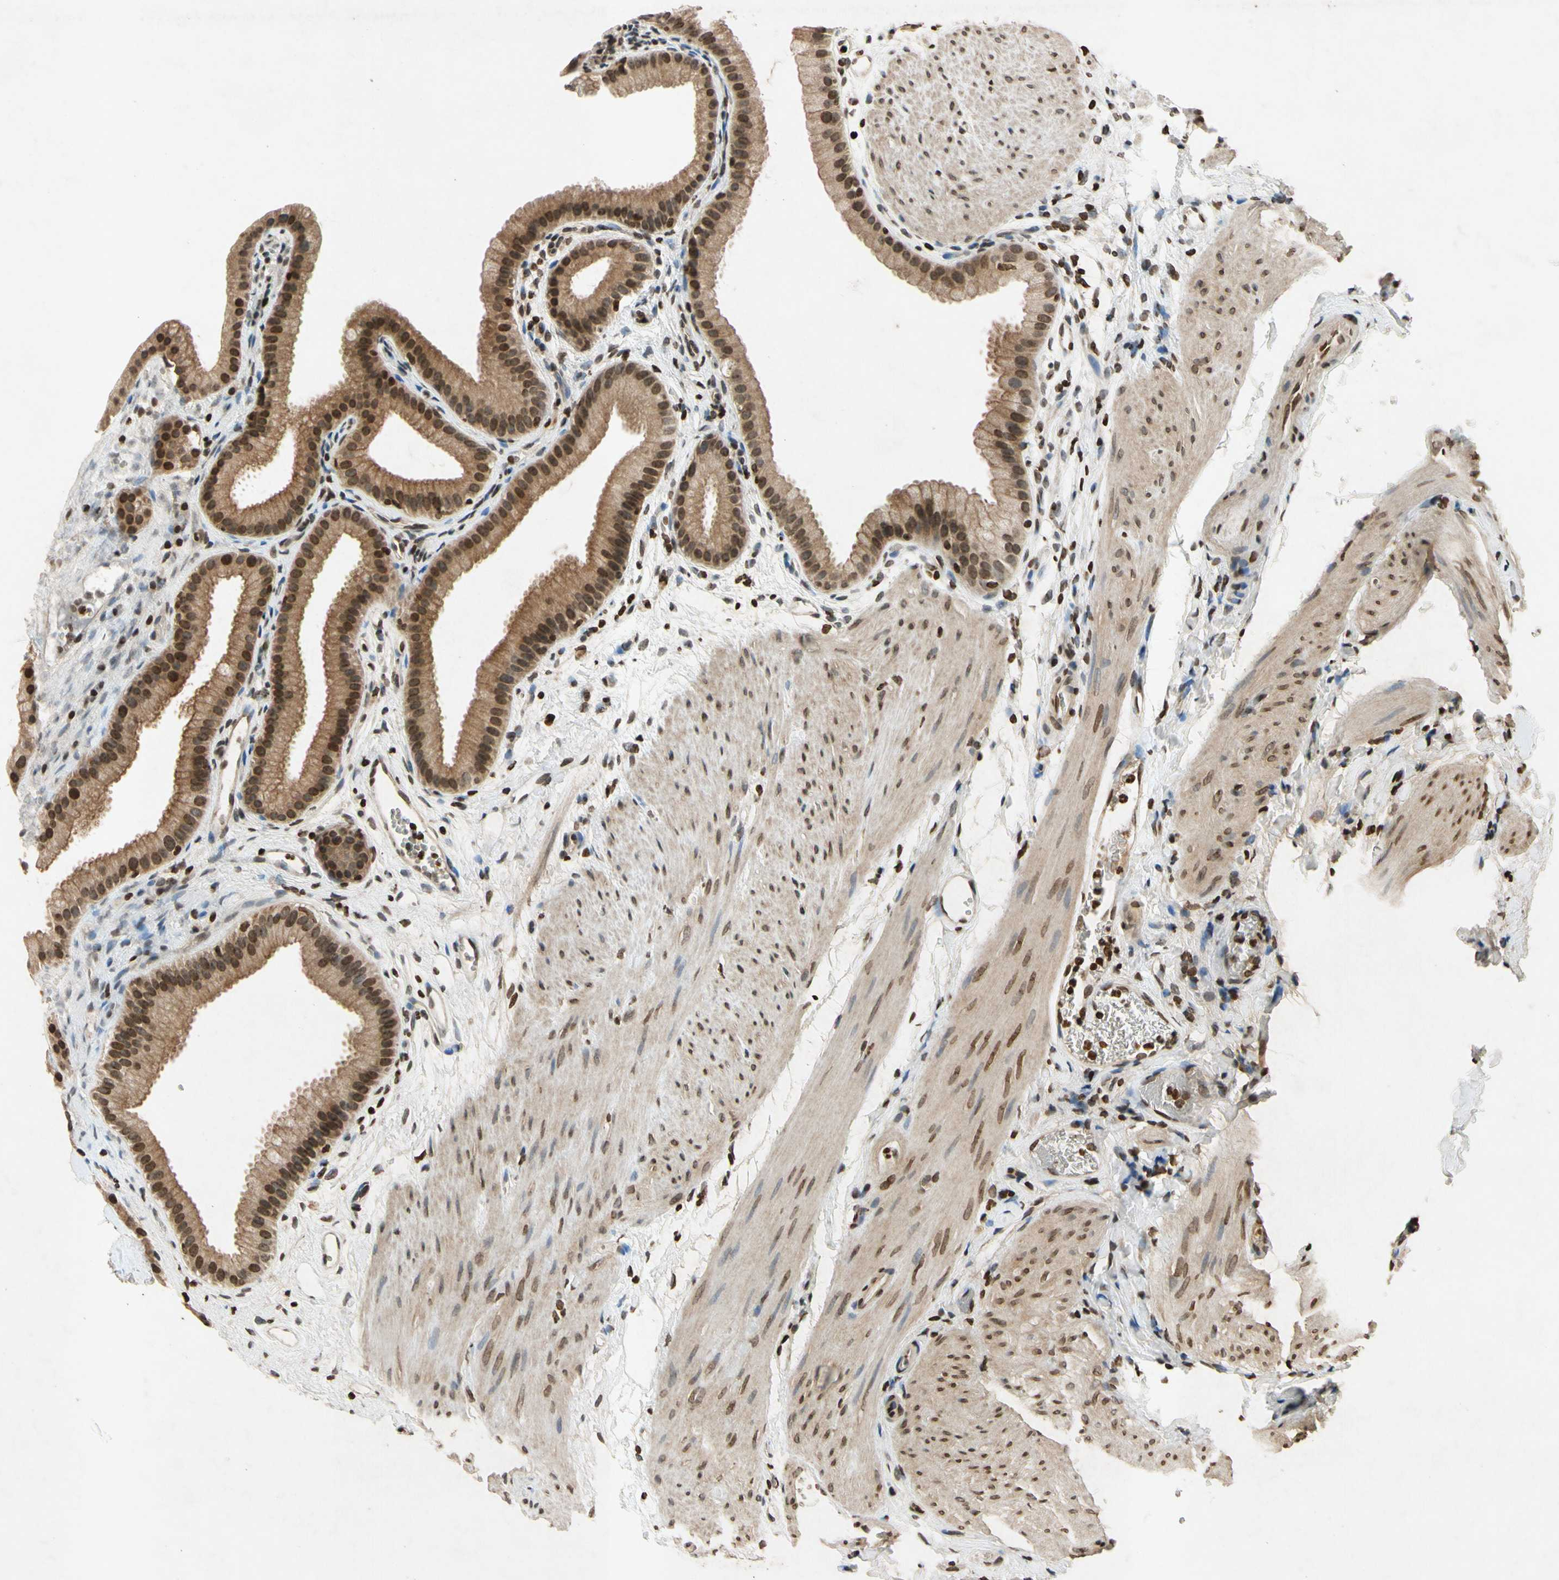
{"staining": {"intensity": "moderate", "quantity": ">75%", "location": "cytoplasmic/membranous,nuclear"}, "tissue": "gallbladder", "cell_type": "Glandular cells", "image_type": "normal", "snomed": [{"axis": "morphology", "description": "Normal tissue, NOS"}, {"axis": "topography", "description": "Gallbladder"}], "caption": "Gallbladder stained with immunohistochemistry shows moderate cytoplasmic/membranous,nuclear expression in approximately >75% of glandular cells.", "gene": "HOXB3", "patient": {"sex": "female", "age": 64}}